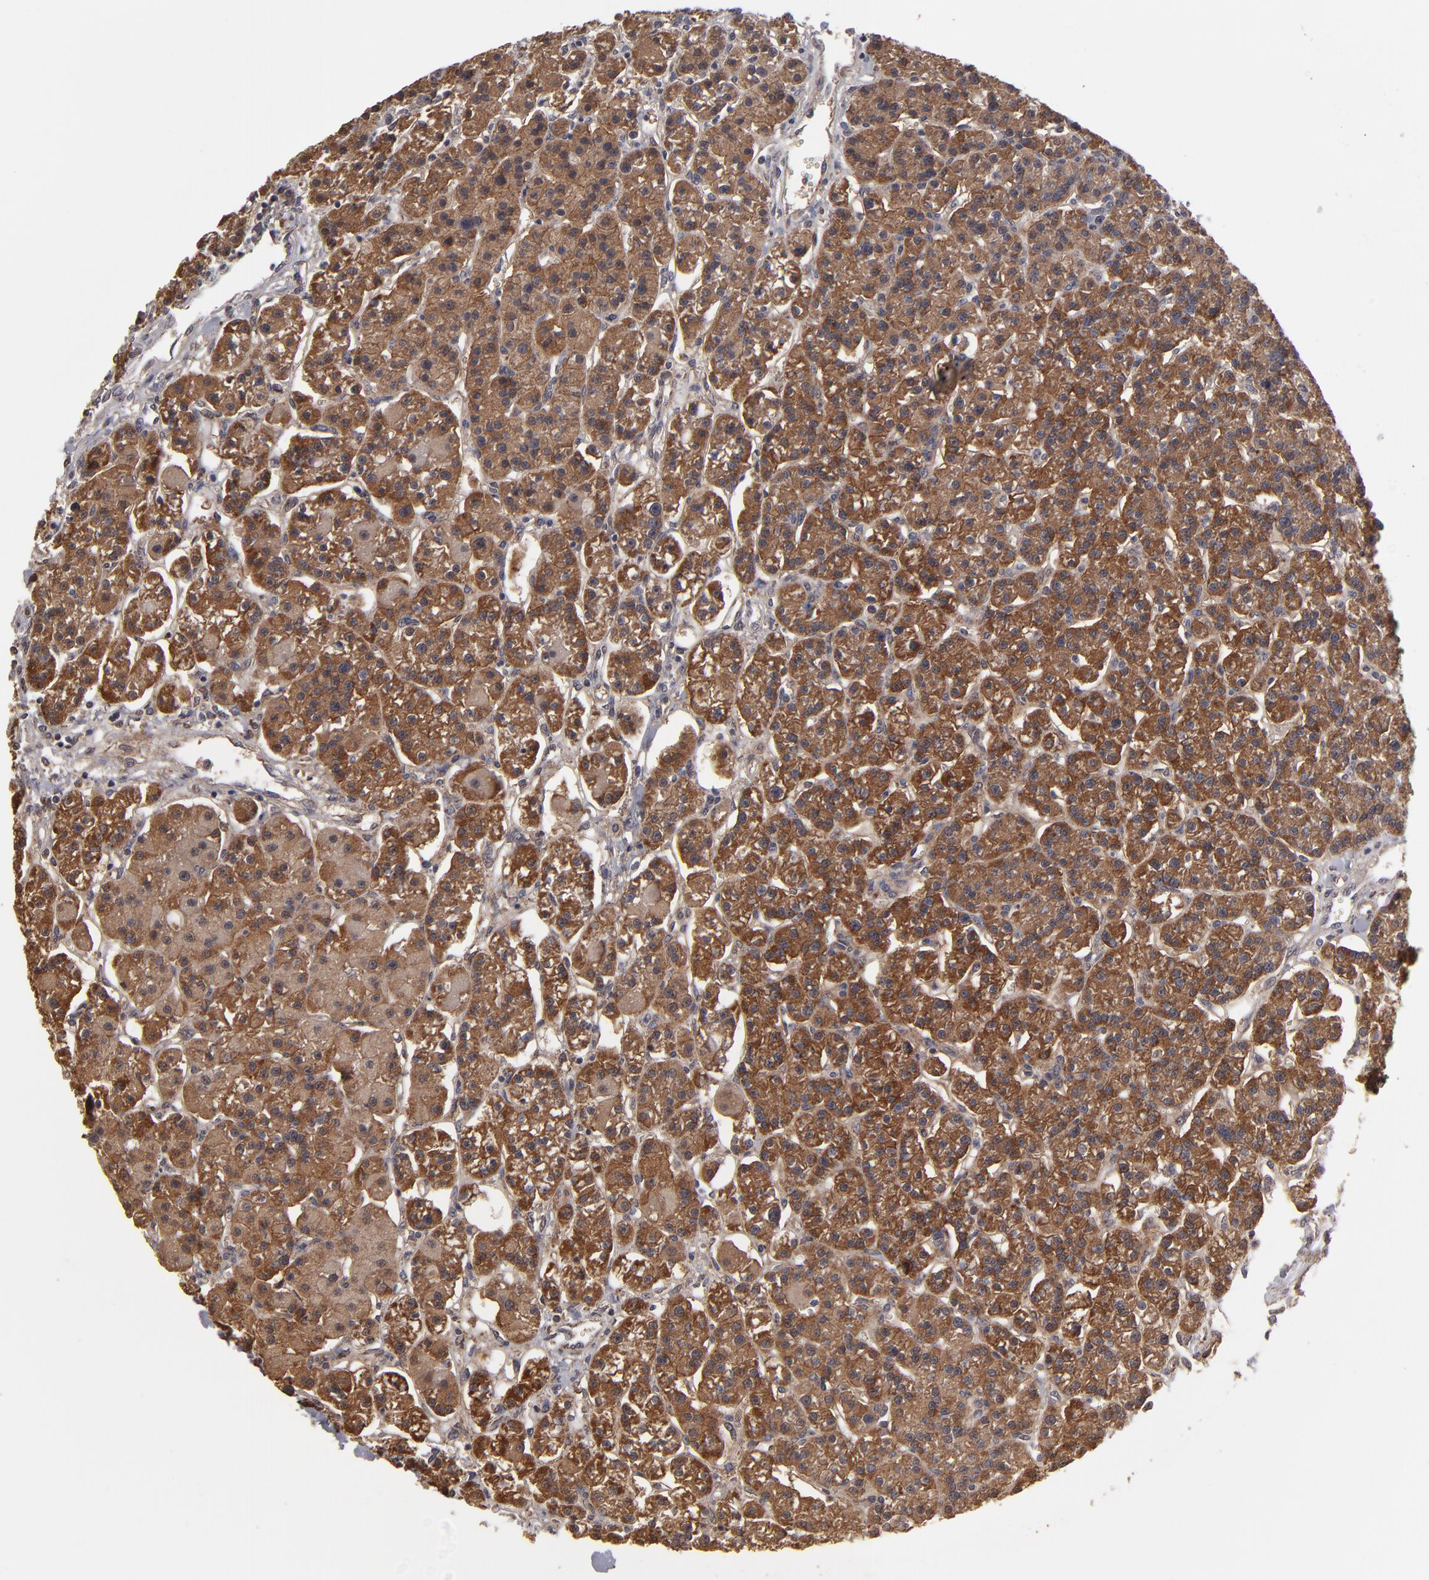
{"staining": {"intensity": "moderate", "quantity": ">75%", "location": "cytoplasmic/membranous"}, "tissue": "parathyroid gland", "cell_type": "Glandular cells", "image_type": "normal", "snomed": [{"axis": "morphology", "description": "Normal tissue, NOS"}, {"axis": "topography", "description": "Parathyroid gland"}], "caption": "This photomicrograph shows IHC staining of normal parathyroid gland, with medium moderate cytoplasmic/membranous positivity in approximately >75% of glandular cells.", "gene": "ITGB5", "patient": {"sex": "female", "age": 58}}